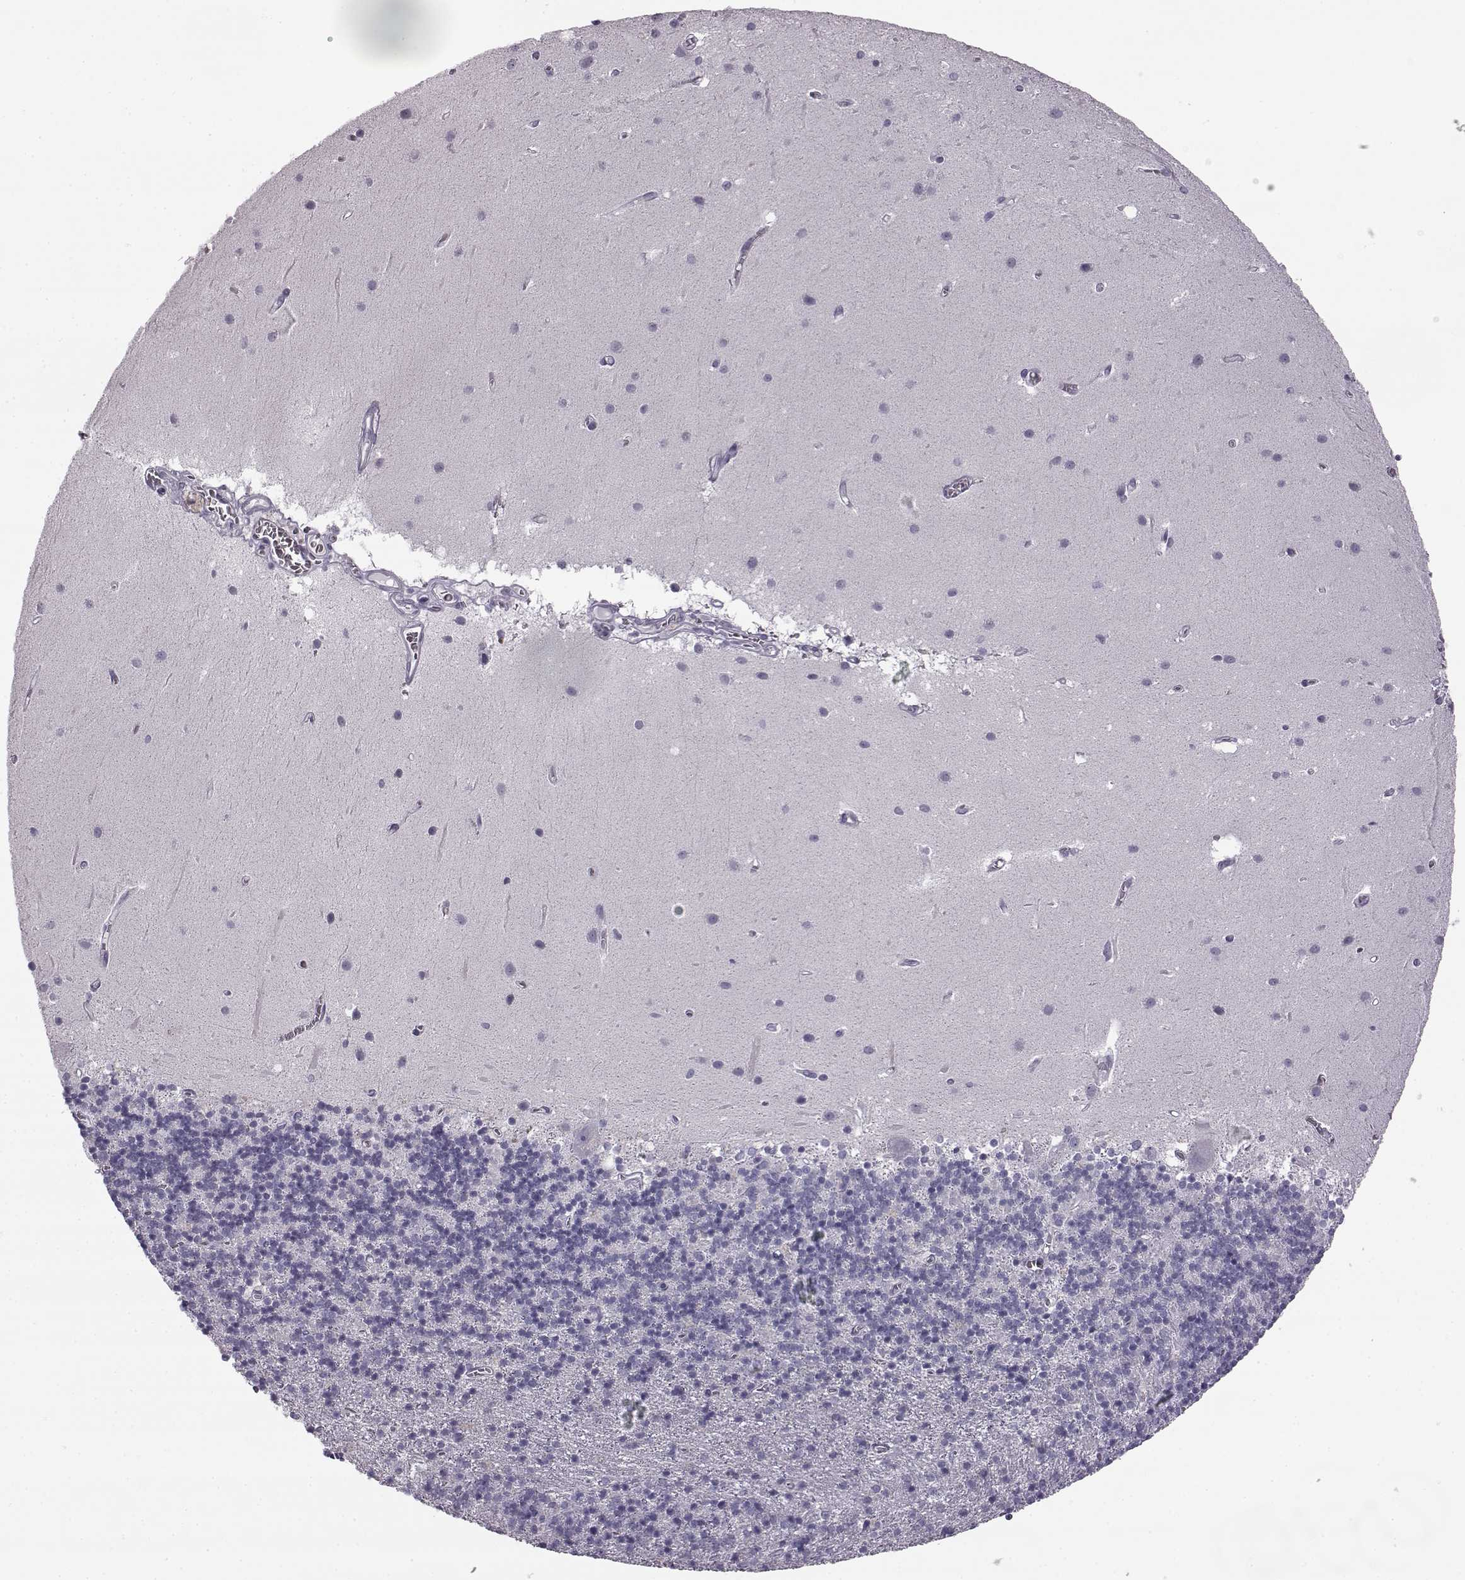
{"staining": {"intensity": "negative", "quantity": "none", "location": "none"}, "tissue": "cerebellum", "cell_type": "Cells in granular layer", "image_type": "normal", "snomed": [{"axis": "morphology", "description": "Normal tissue, NOS"}, {"axis": "topography", "description": "Cerebellum"}], "caption": "The micrograph exhibits no significant positivity in cells in granular layer of cerebellum.", "gene": "ODAD4", "patient": {"sex": "male", "age": 70}}